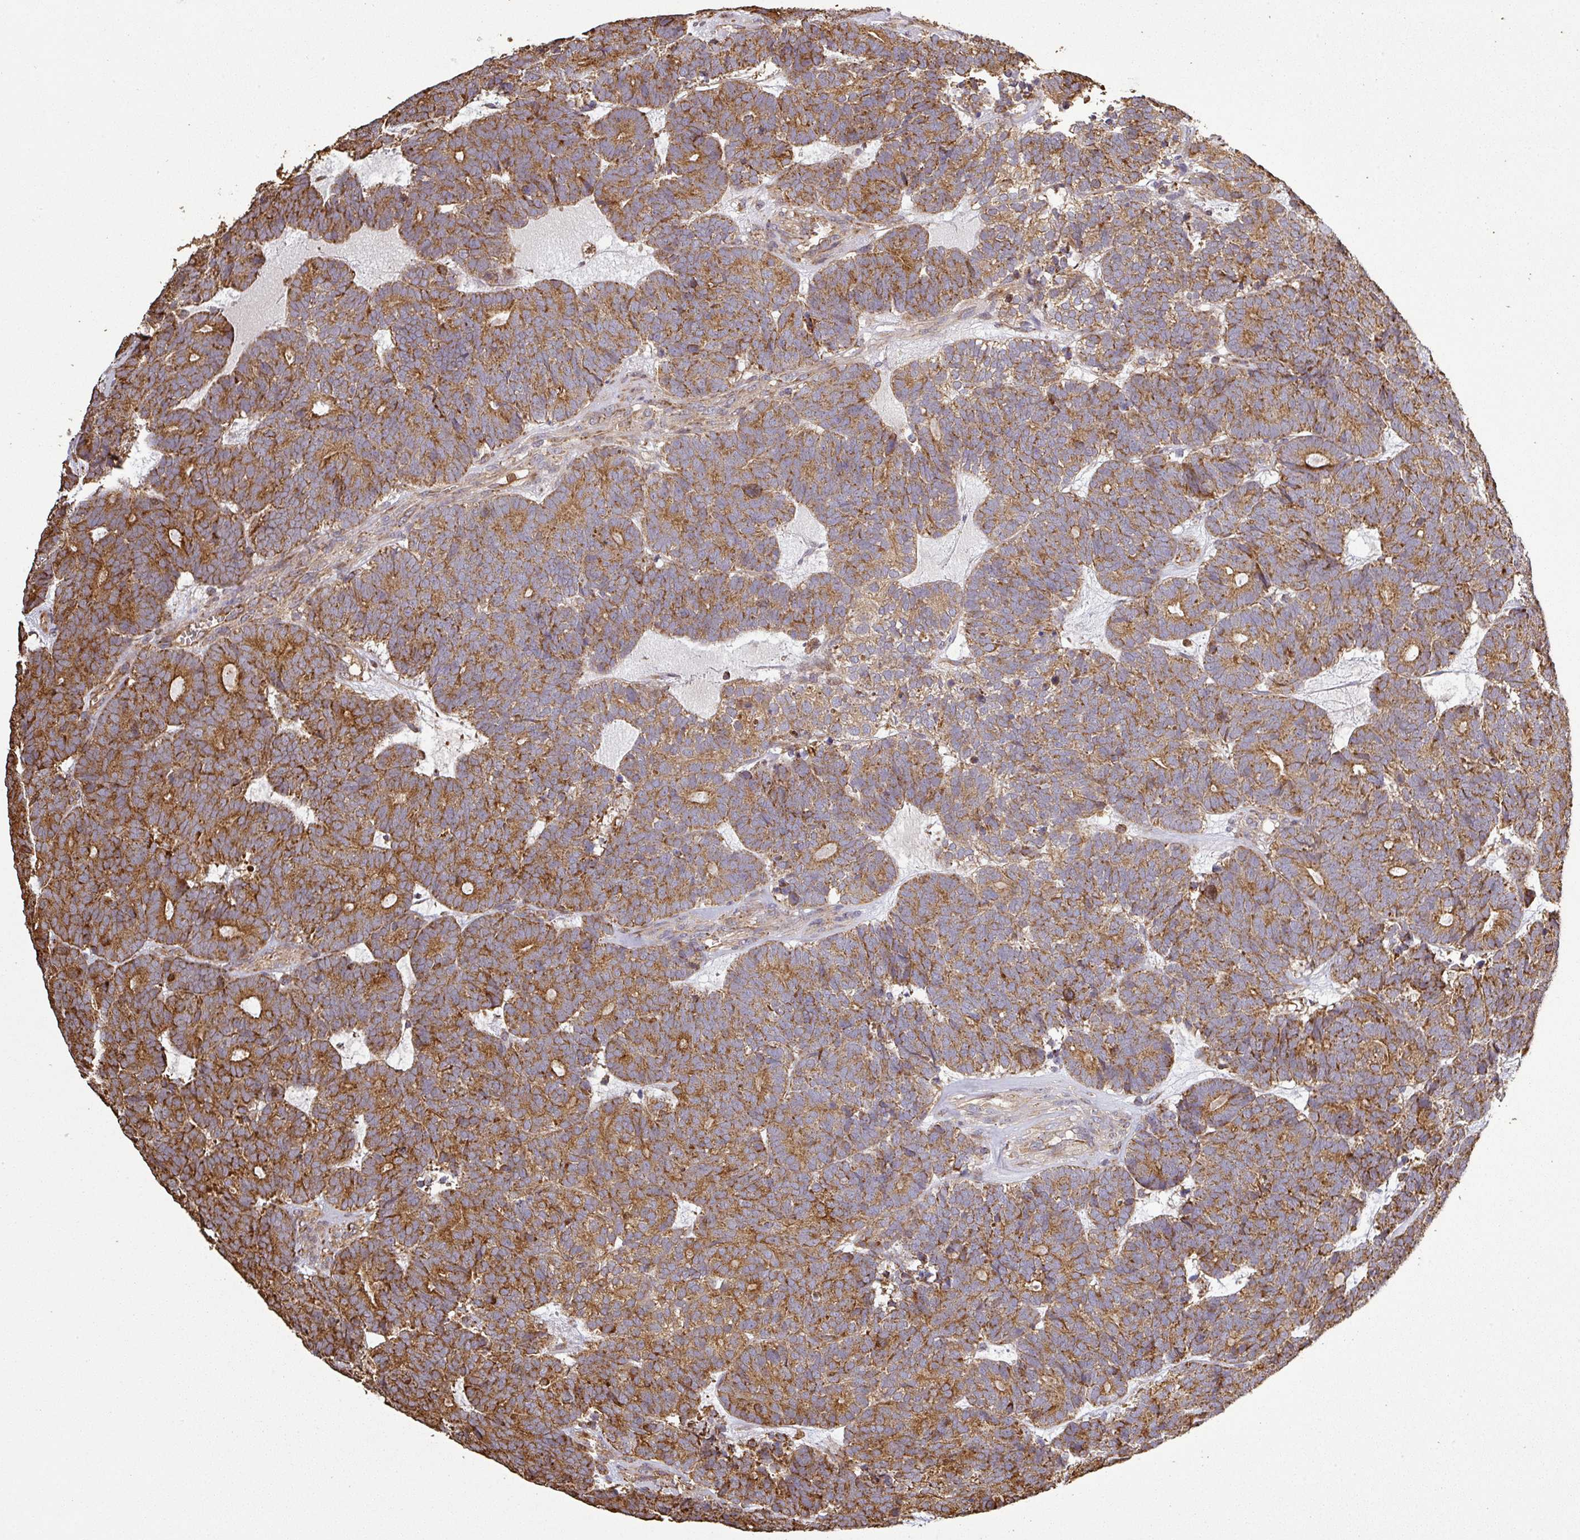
{"staining": {"intensity": "strong", "quantity": ">75%", "location": "cytoplasmic/membranous"}, "tissue": "head and neck cancer", "cell_type": "Tumor cells", "image_type": "cancer", "snomed": [{"axis": "morphology", "description": "Adenocarcinoma, NOS"}, {"axis": "topography", "description": "Head-Neck"}], "caption": "Tumor cells demonstrate strong cytoplasmic/membranous staining in about >75% of cells in adenocarcinoma (head and neck).", "gene": "PLEKHM1", "patient": {"sex": "female", "age": 81}}